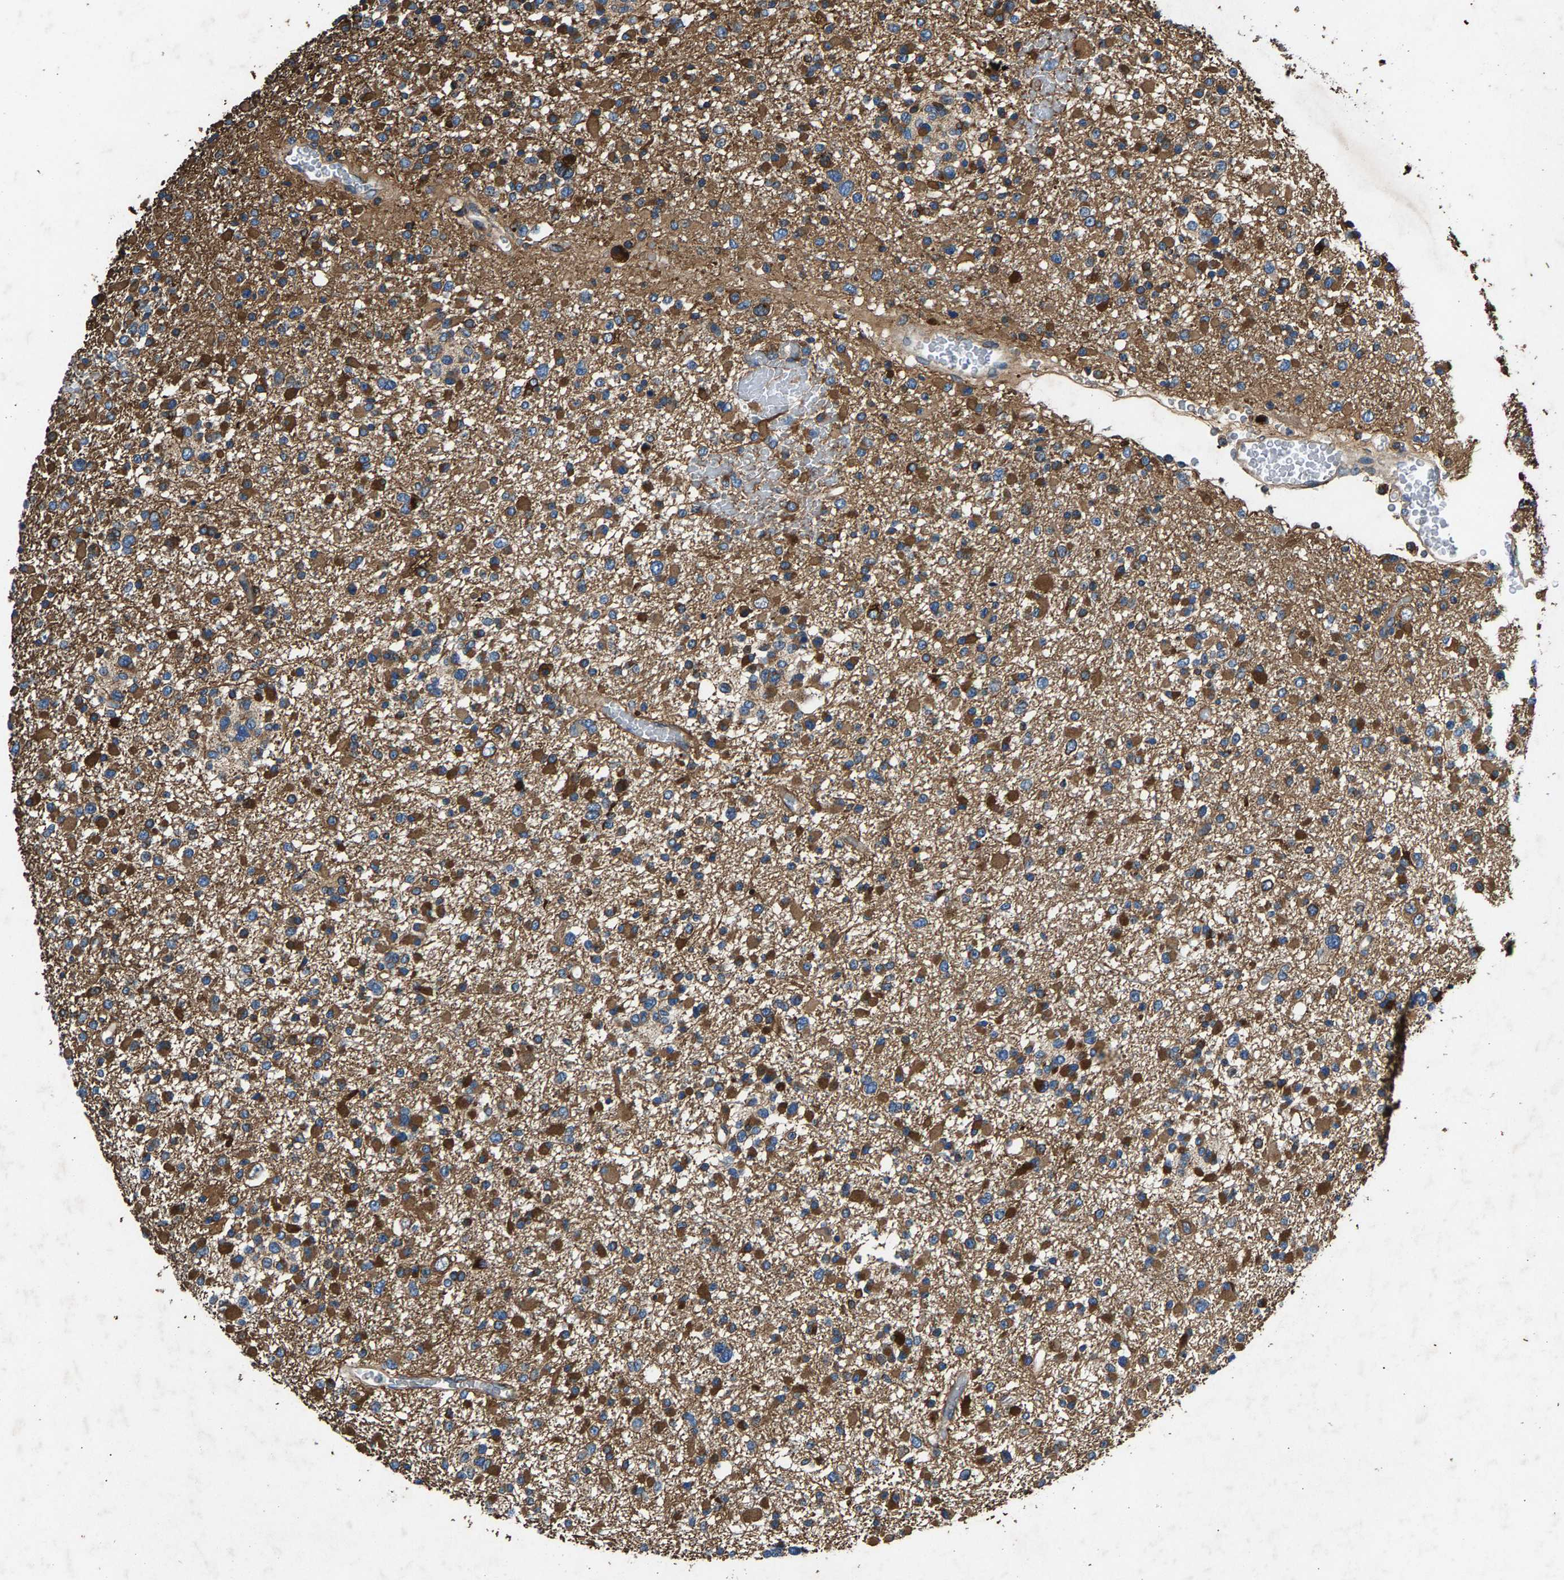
{"staining": {"intensity": "moderate", "quantity": ">75%", "location": "cytoplasmic/membranous"}, "tissue": "glioma", "cell_type": "Tumor cells", "image_type": "cancer", "snomed": [{"axis": "morphology", "description": "Glioma, malignant, Low grade"}, {"axis": "topography", "description": "Brain"}], "caption": "Brown immunohistochemical staining in human glioma demonstrates moderate cytoplasmic/membranous staining in about >75% of tumor cells. (DAB (3,3'-diaminobenzidine) IHC with brightfield microscopy, high magnification).", "gene": "LPCAT1", "patient": {"sex": "female", "age": 22}}